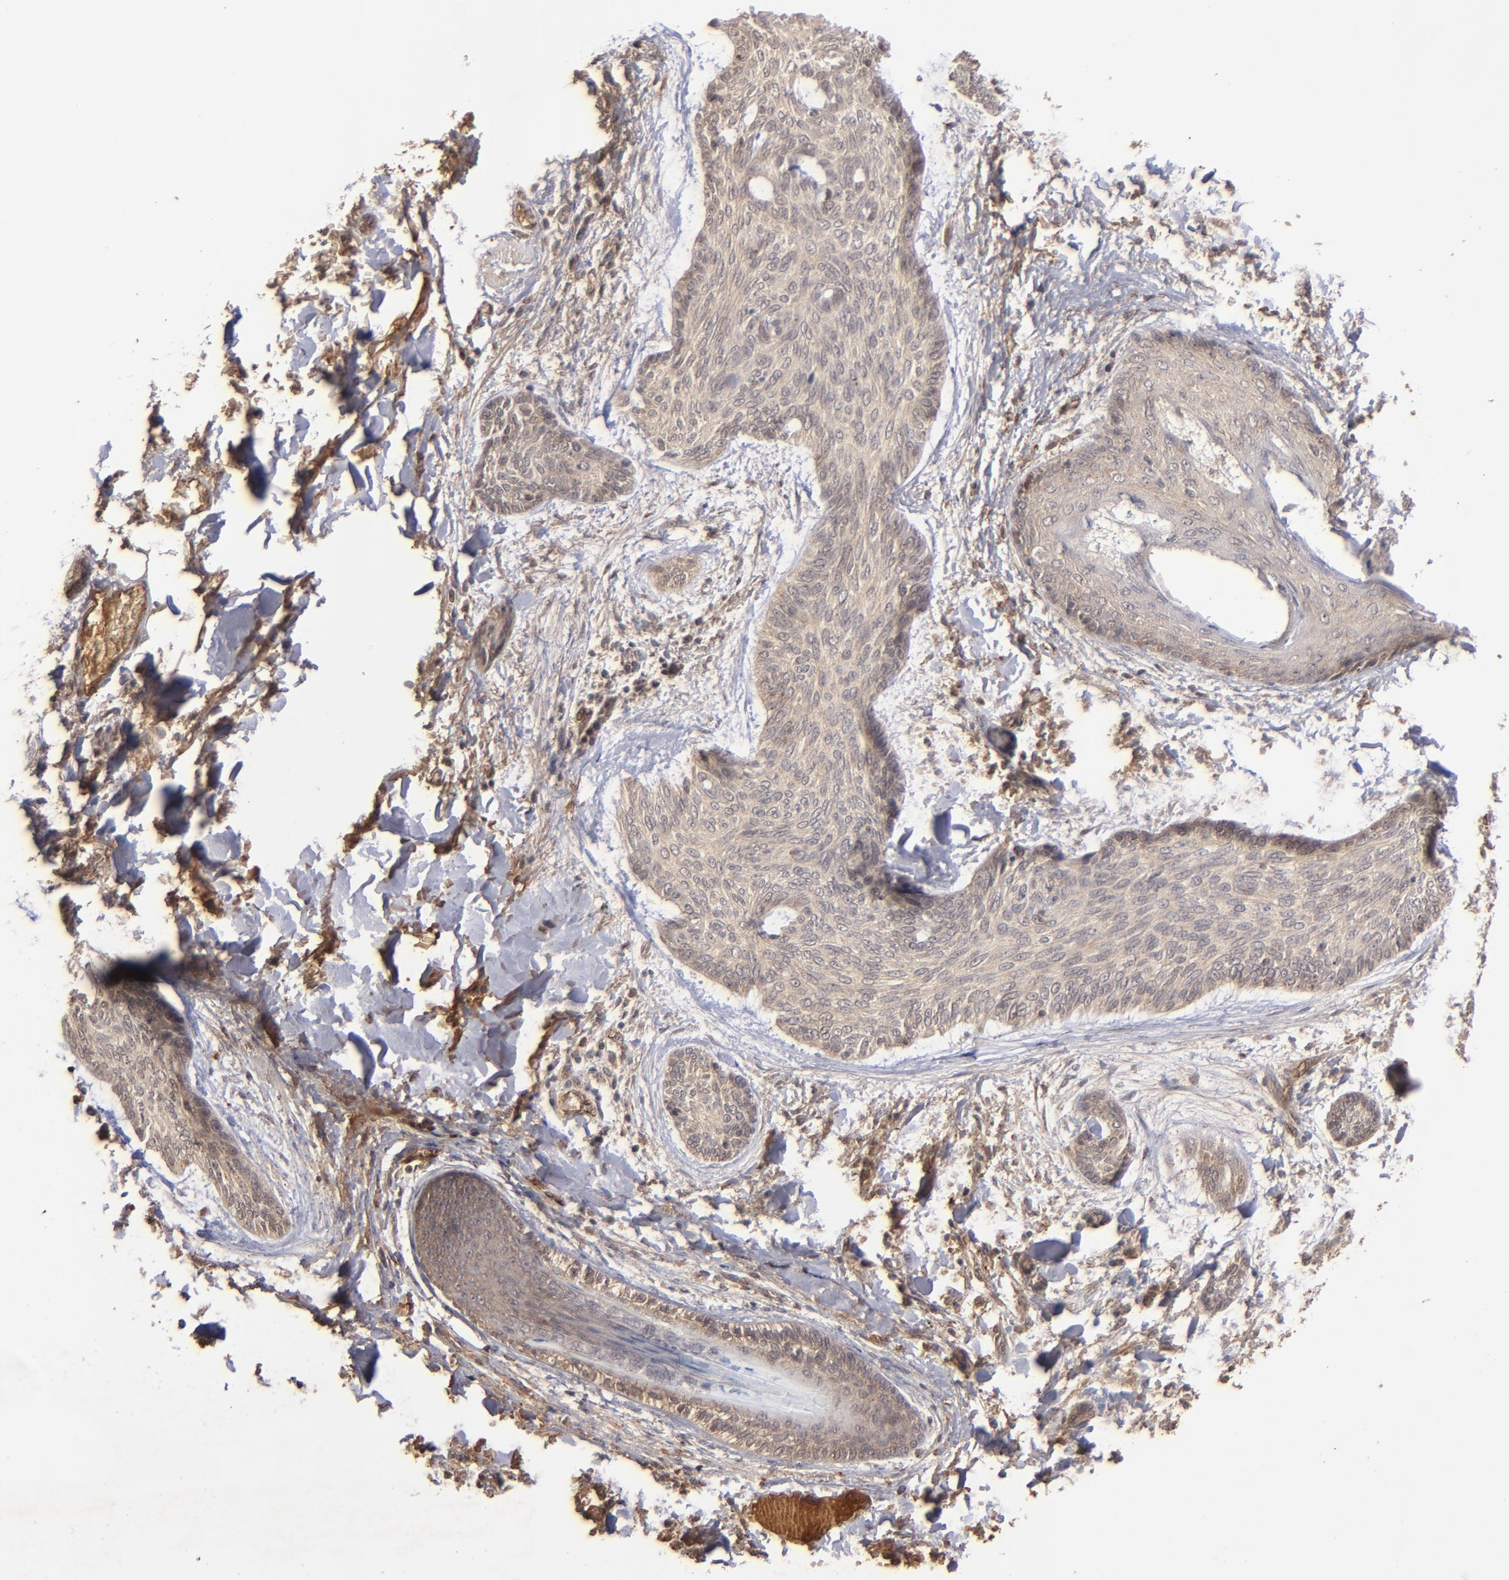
{"staining": {"intensity": "weak", "quantity": ">75%", "location": "cytoplasmic/membranous"}, "tissue": "skin cancer", "cell_type": "Tumor cells", "image_type": "cancer", "snomed": [{"axis": "morphology", "description": "Normal tissue, NOS"}, {"axis": "morphology", "description": "Basal cell carcinoma"}, {"axis": "topography", "description": "Skin"}], "caption": "Immunohistochemical staining of human skin cancer displays low levels of weak cytoplasmic/membranous protein positivity in about >75% of tumor cells.", "gene": "TENM1", "patient": {"sex": "female", "age": 71}}